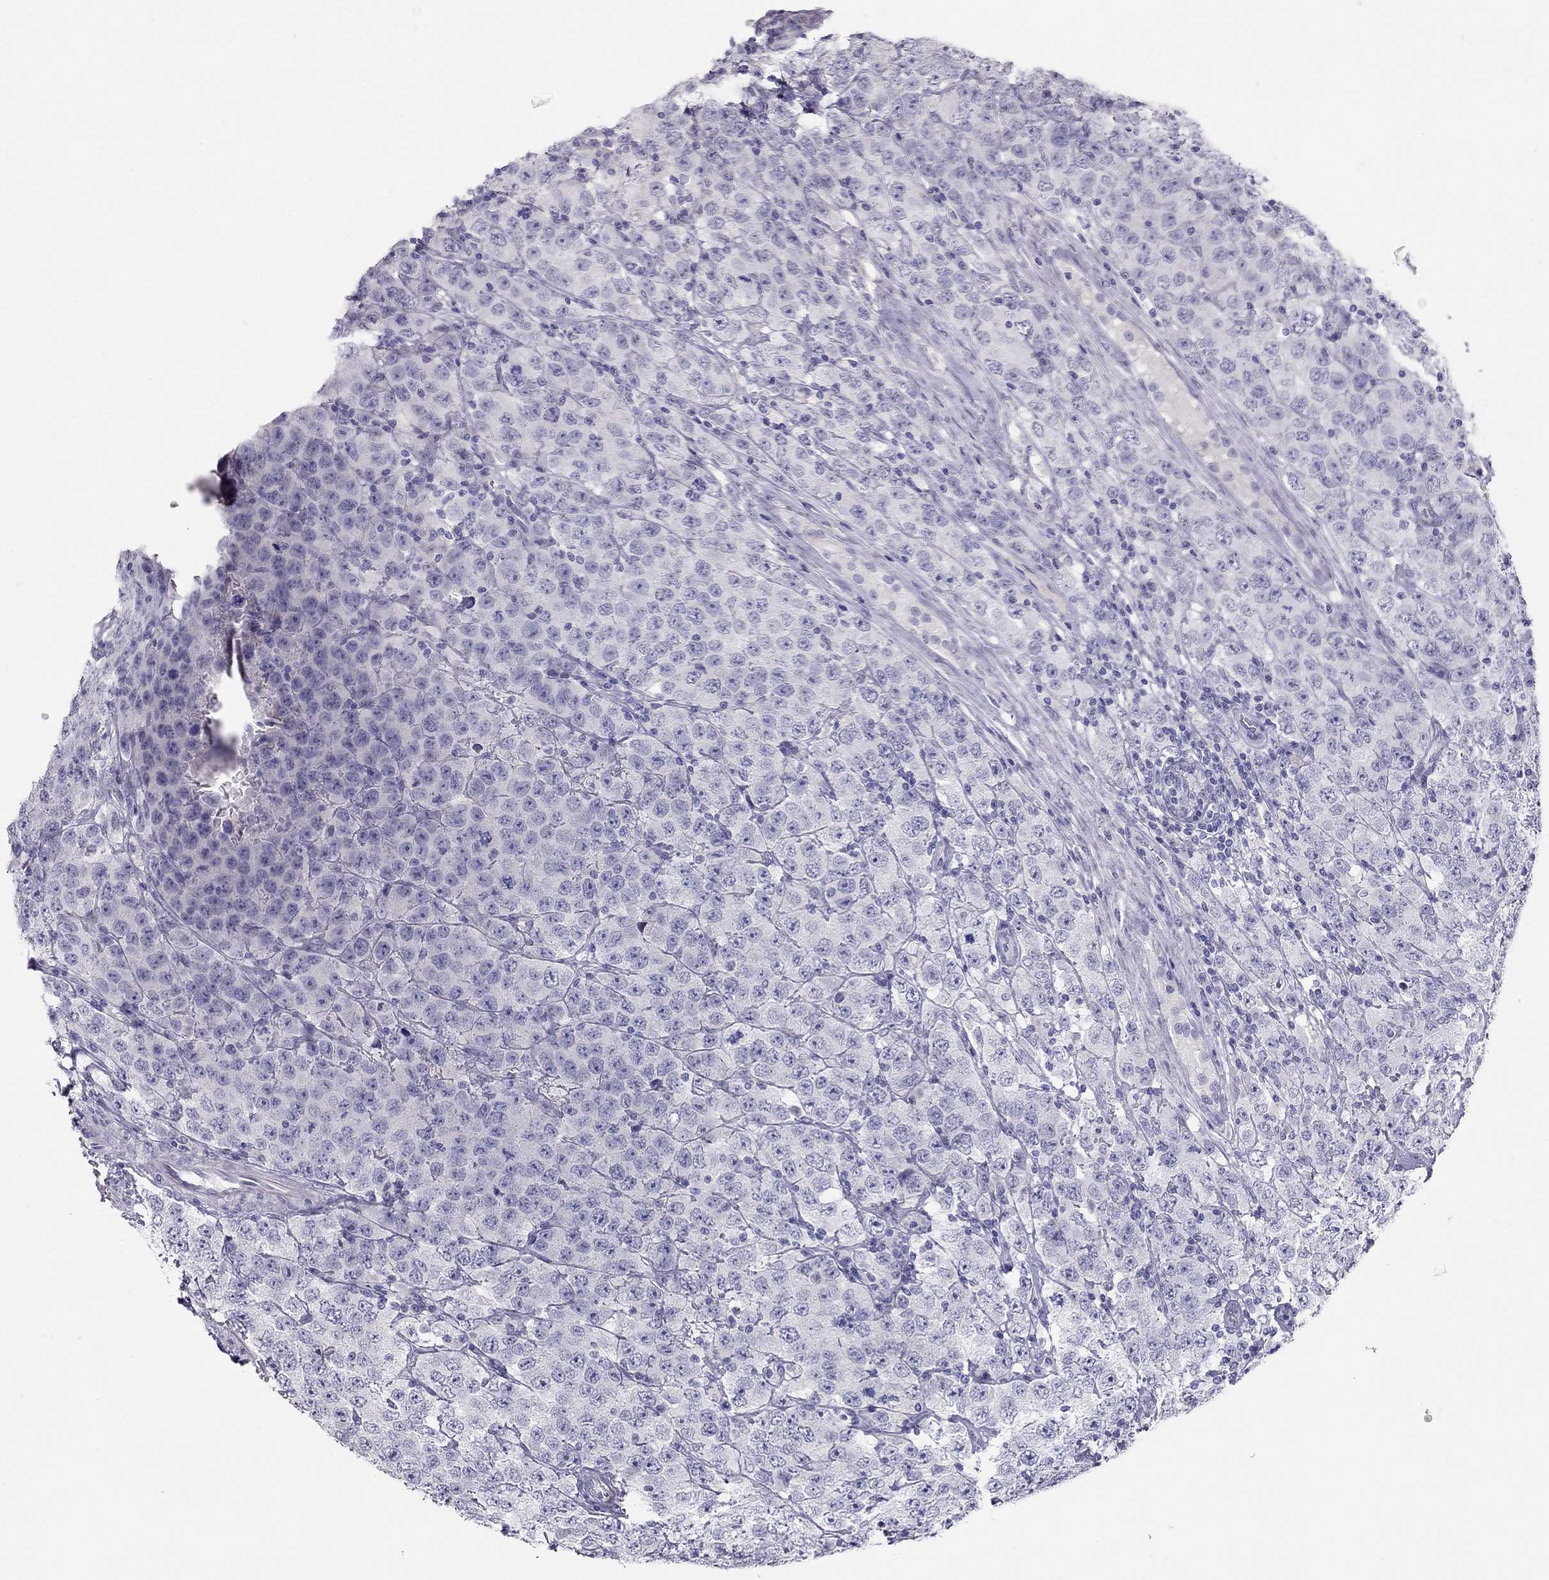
{"staining": {"intensity": "negative", "quantity": "none", "location": "none"}, "tissue": "testis cancer", "cell_type": "Tumor cells", "image_type": "cancer", "snomed": [{"axis": "morphology", "description": "Seminoma, NOS"}, {"axis": "topography", "description": "Testis"}], "caption": "The IHC histopathology image has no significant expression in tumor cells of seminoma (testis) tissue.", "gene": "KCNV2", "patient": {"sex": "male", "age": 52}}